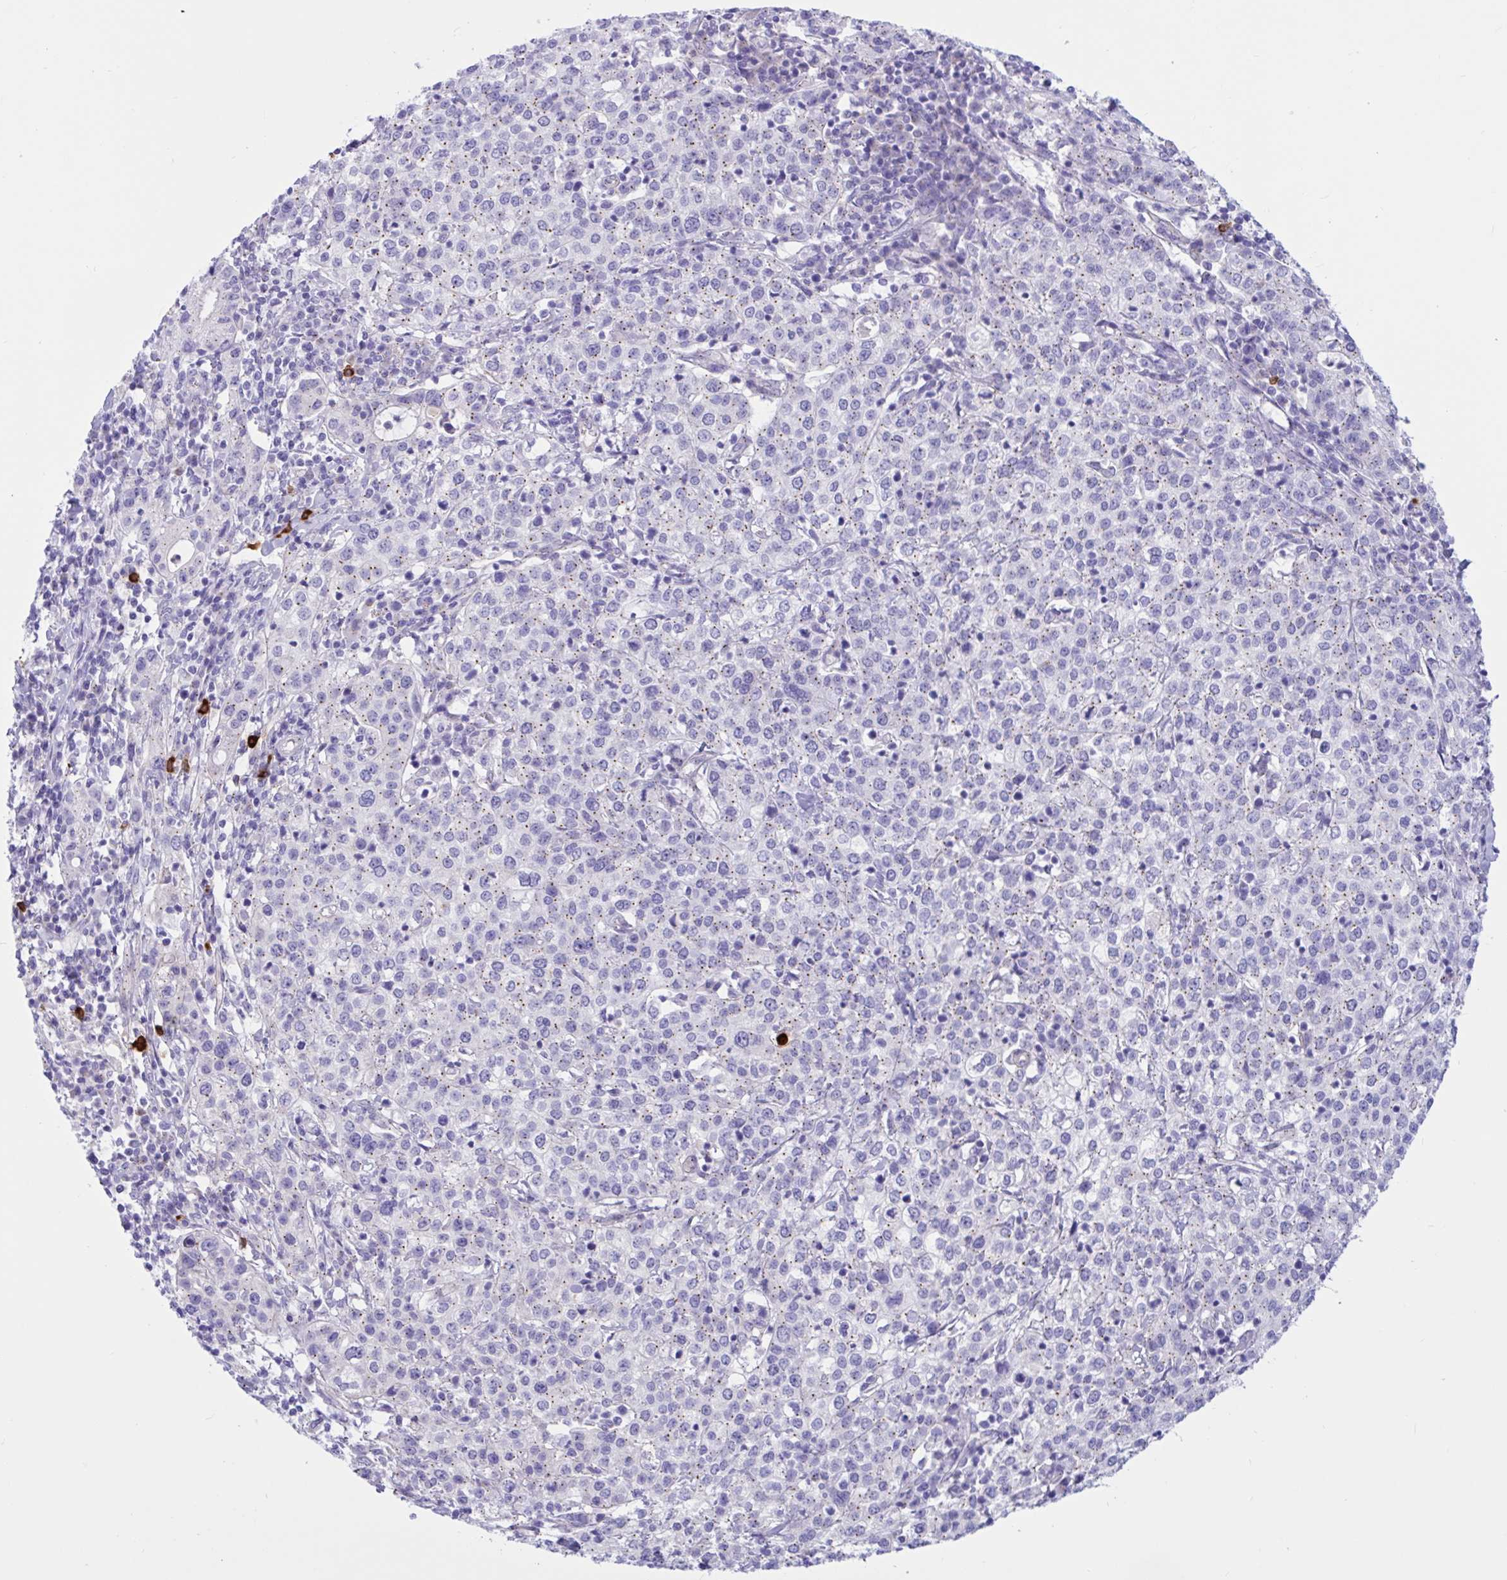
{"staining": {"intensity": "weak", "quantity": "25%-75%", "location": "cytoplasmic/membranous"}, "tissue": "cervical cancer", "cell_type": "Tumor cells", "image_type": "cancer", "snomed": [{"axis": "morphology", "description": "Normal tissue, NOS"}, {"axis": "morphology", "description": "Adenocarcinoma, NOS"}, {"axis": "topography", "description": "Cervix"}], "caption": "Tumor cells exhibit low levels of weak cytoplasmic/membranous staining in about 25%-75% of cells in human cervical adenocarcinoma. (Brightfield microscopy of DAB IHC at high magnification).", "gene": "RNASE3", "patient": {"sex": "female", "age": 44}}